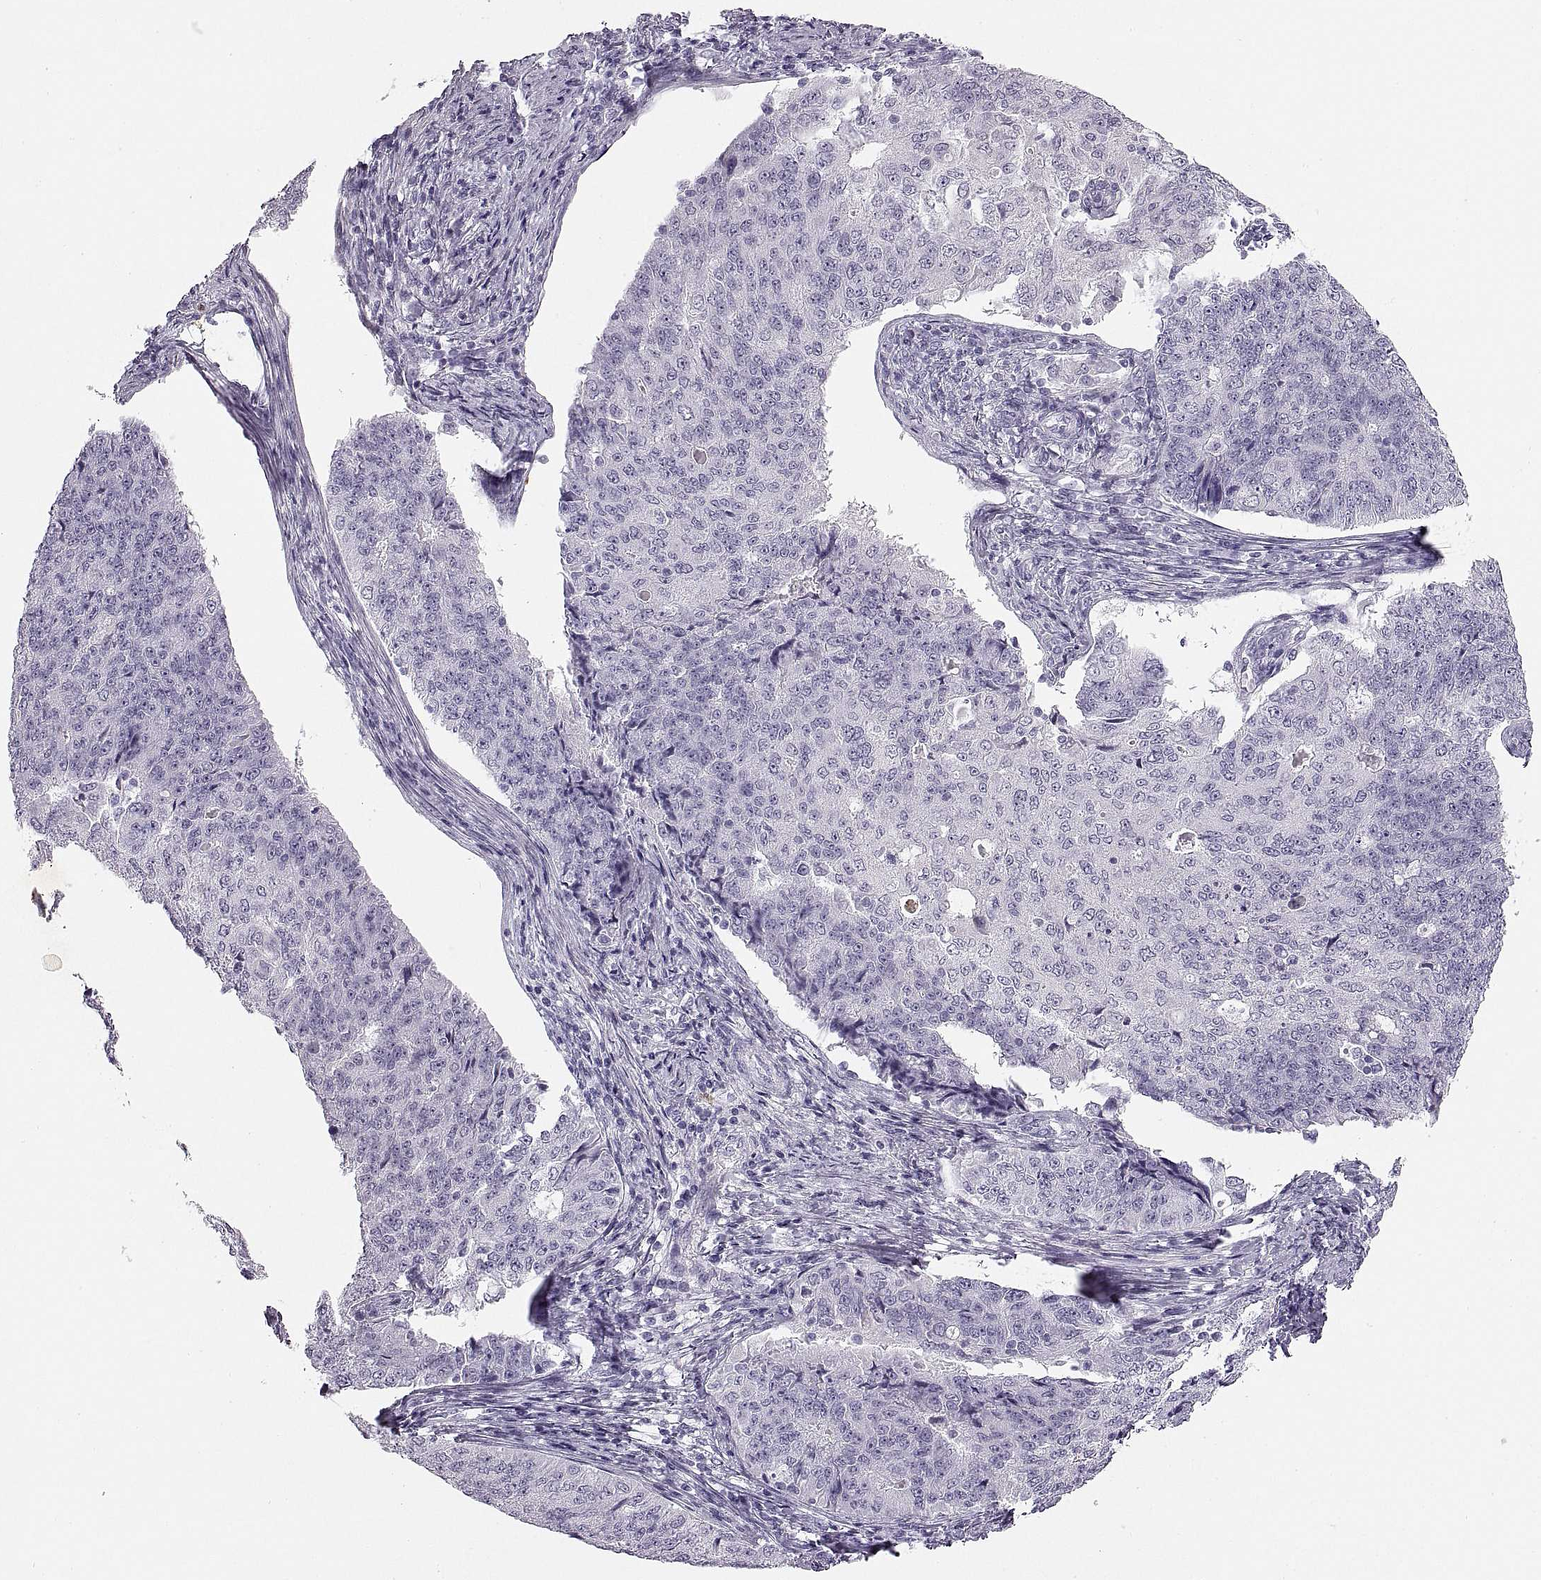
{"staining": {"intensity": "negative", "quantity": "none", "location": "none"}, "tissue": "endometrial cancer", "cell_type": "Tumor cells", "image_type": "cancer", "snomed": [{"axis": "morphology", "description": "Adenocarcinoma, NOS"}, {"axis": "topography", "description": "Endometrium"}], "caption": "Tumor cells show no significant protein staining in adenocarcinoma (endometrial).", "gene": "MILR1", "patient": {"sex": "female", "age": 43}}